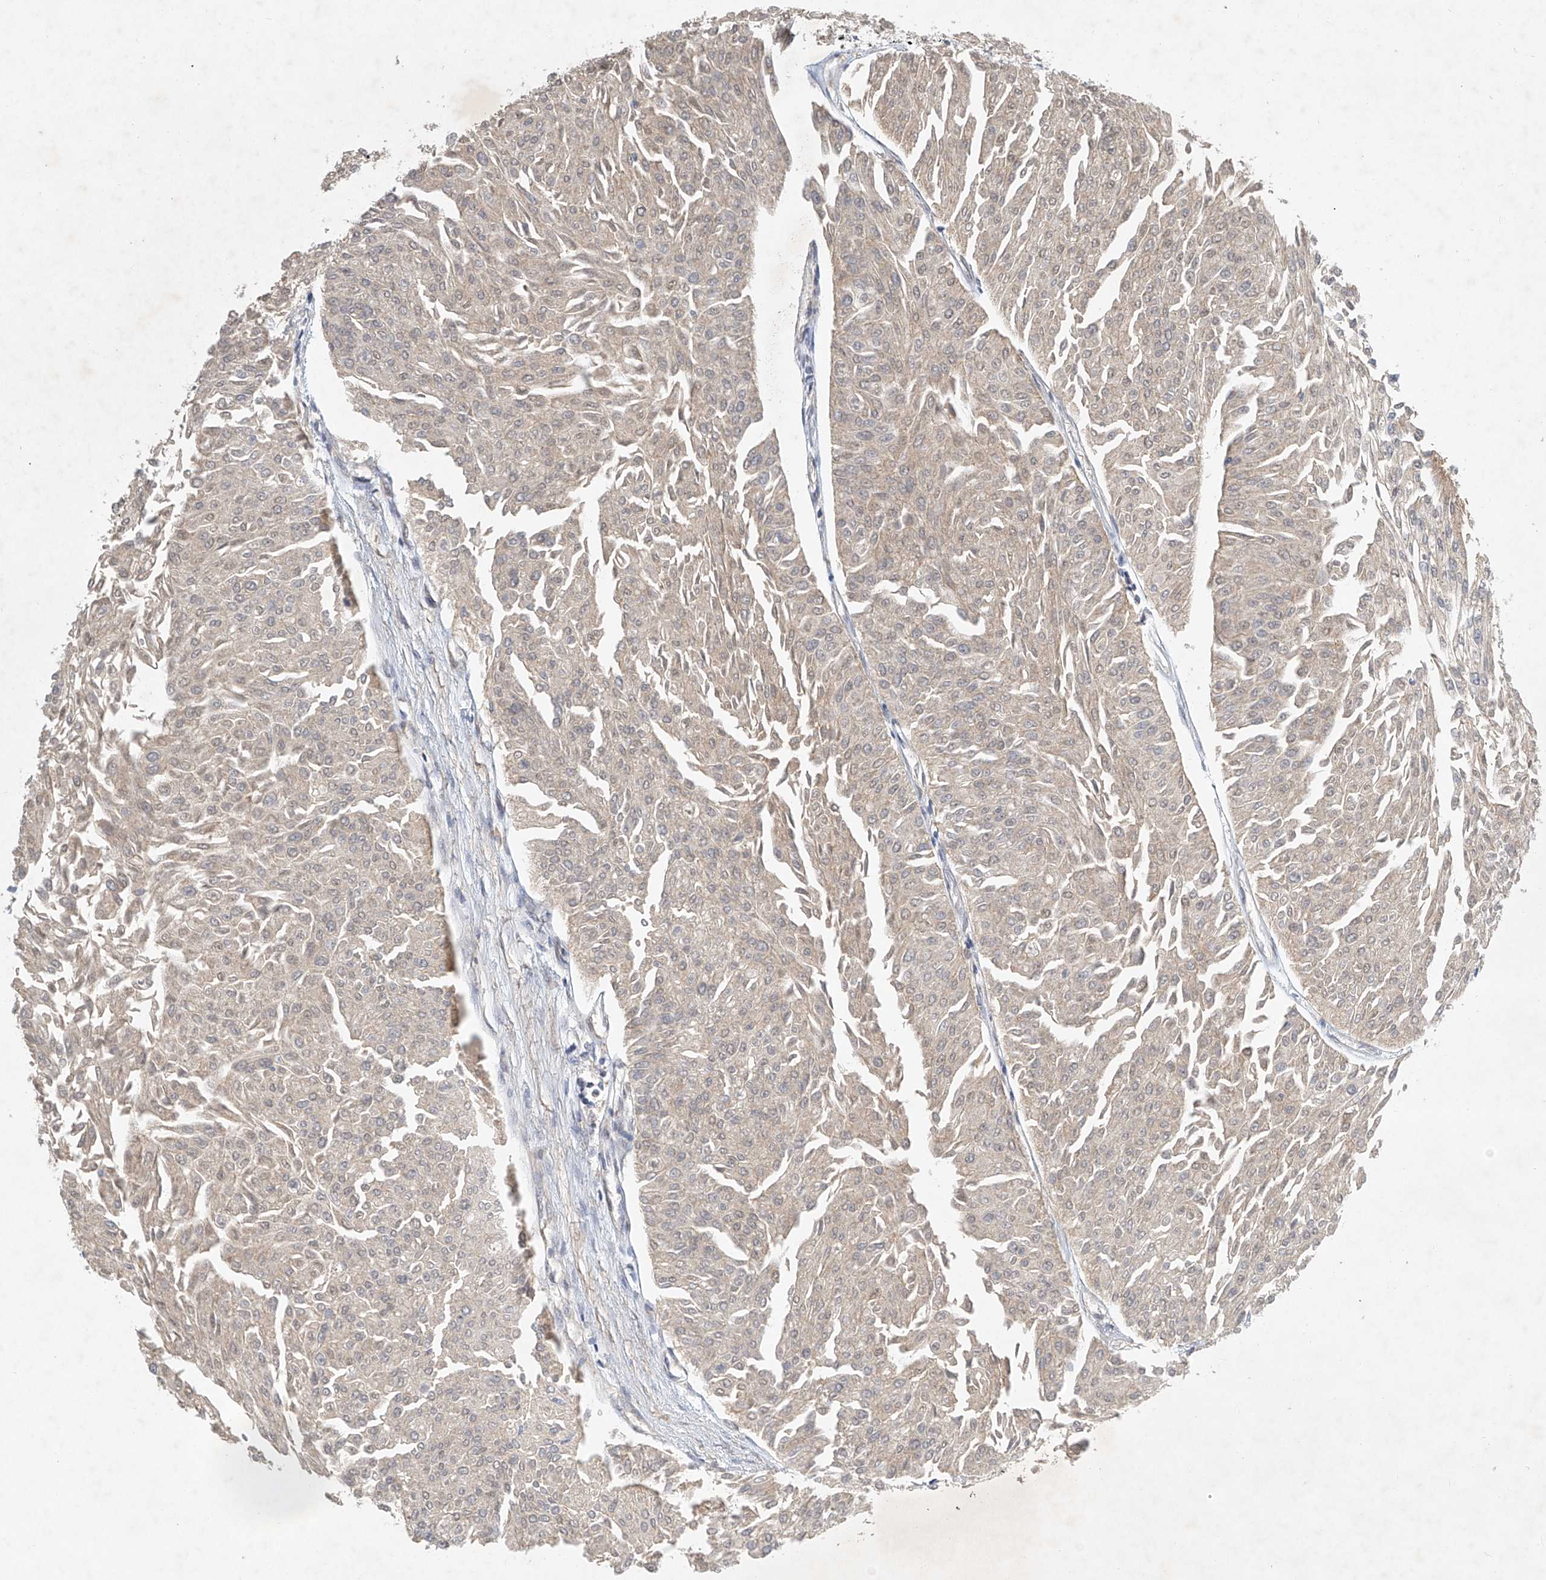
{"staining": {"intensity": "negative", "quantity": "none", "location": "none"}, "tissue": "urothelial cancer", "cell_type": "Tumor cells", "image_type": "cancer", "snomed": [{"axis": "morphology", "description": "Urothelial carcinoma, Low grade"}, {"axis": "topography", "description": "Urinary bladder"}], "caption": "DAB (3,3'-diaminobenzidine) immunohistochemical staining of human urothelial carcinoma (low-grade) demonstrates no significant positivity in tumor cells.", "gene": "CARMIL1", "patient": {"sex": "male", "age": 67}}